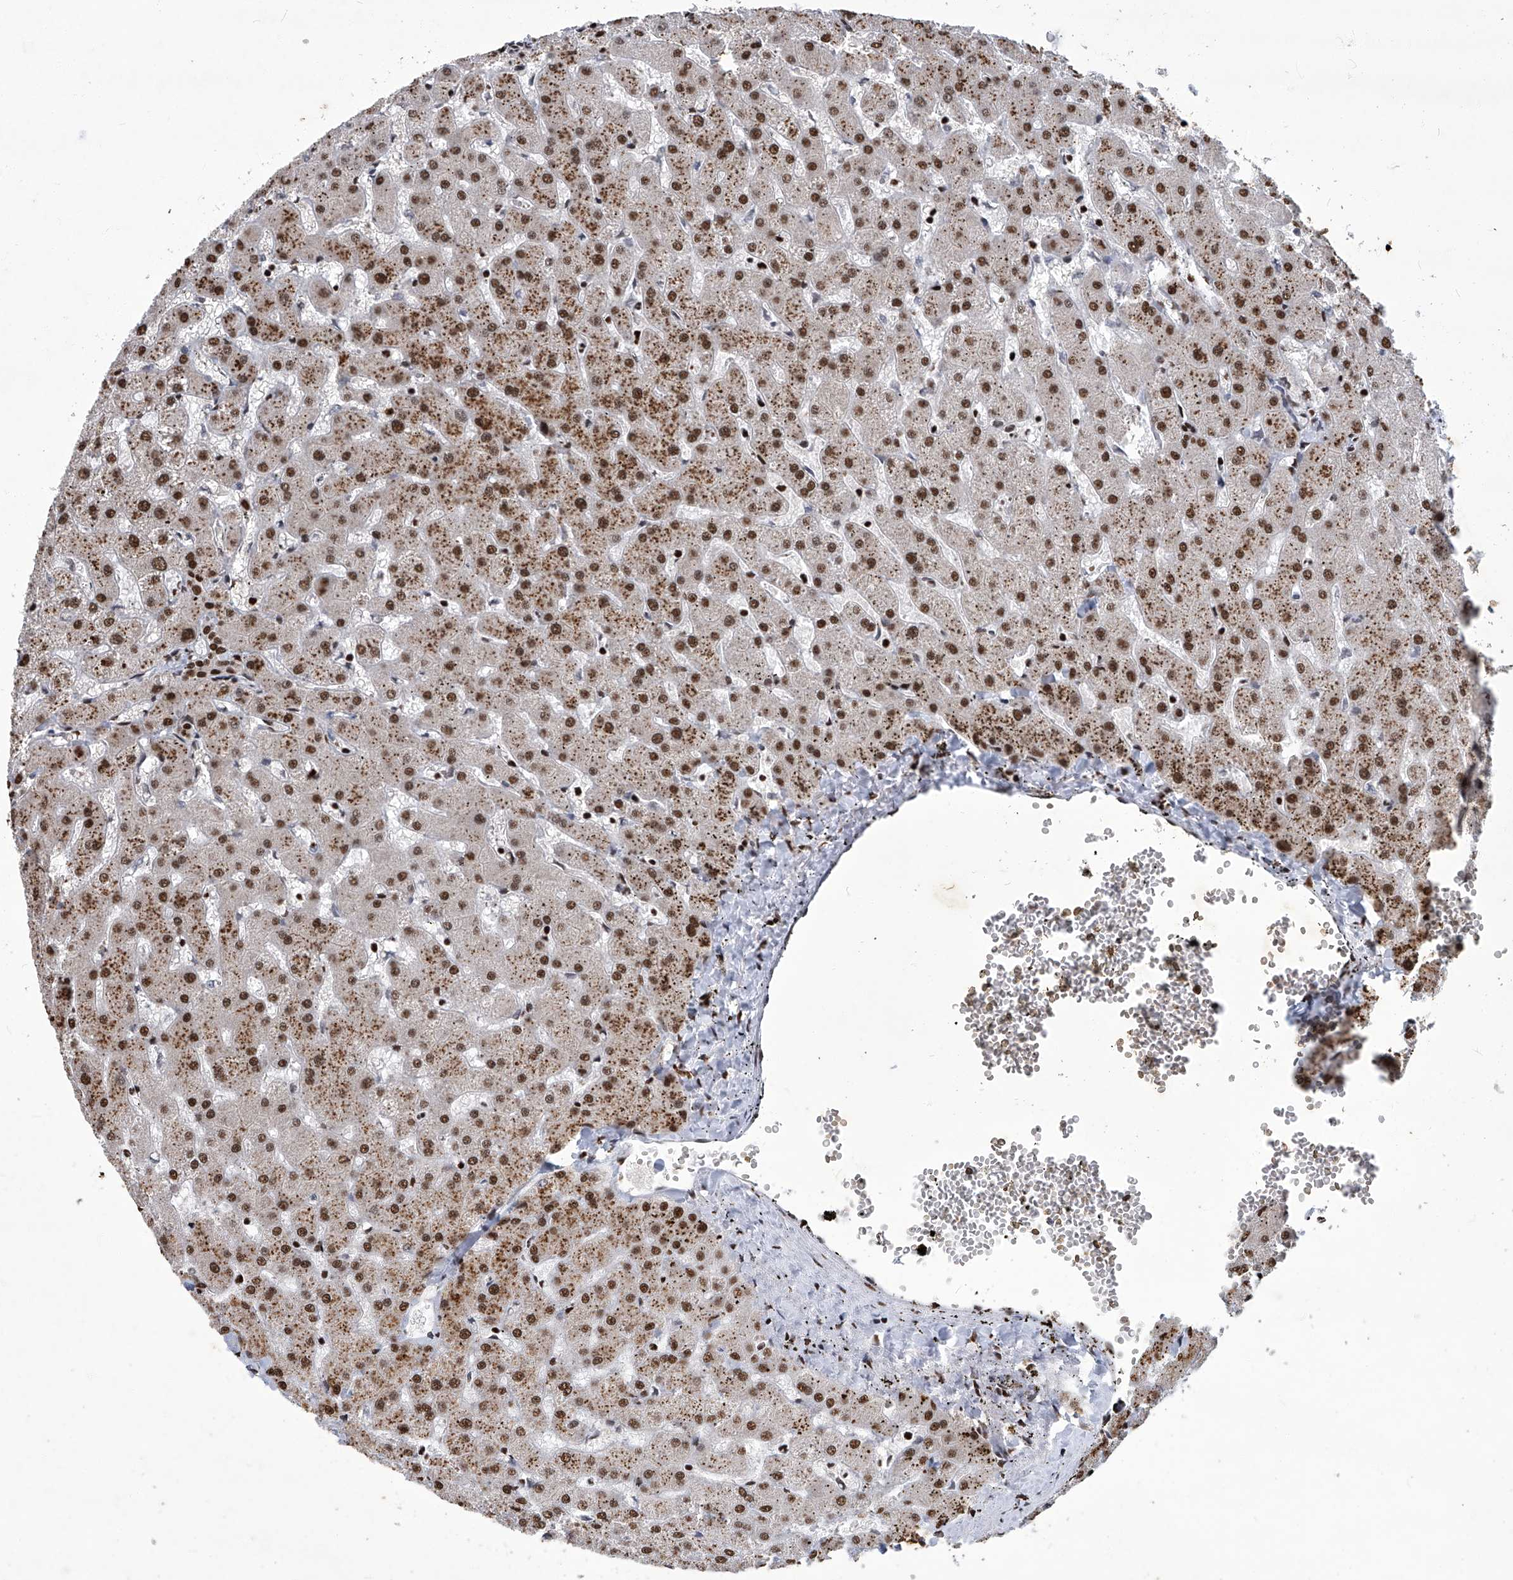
{"staining": {"intensity": "moderate", "quantity": ">75%", "location": "nuclear"}, "tissue": "liver", "cell_type": "Cholangiocytes", "image_type": "normal", "snomed": [{"axis": "morphology", "description": "Normal tissue, NOS"}, {"axis": "topography", "description": "Liver"}], "caption": "This histopathology image shows unremarkable liver stained with immunohistochemistry to label a protein in brown. The nuclear of cholangiocytes show moderate positivity for the protein. Nuclei are counter-stained blue.", "gene": "HBP1", "patient": {"sex": "female", "age": 63}}